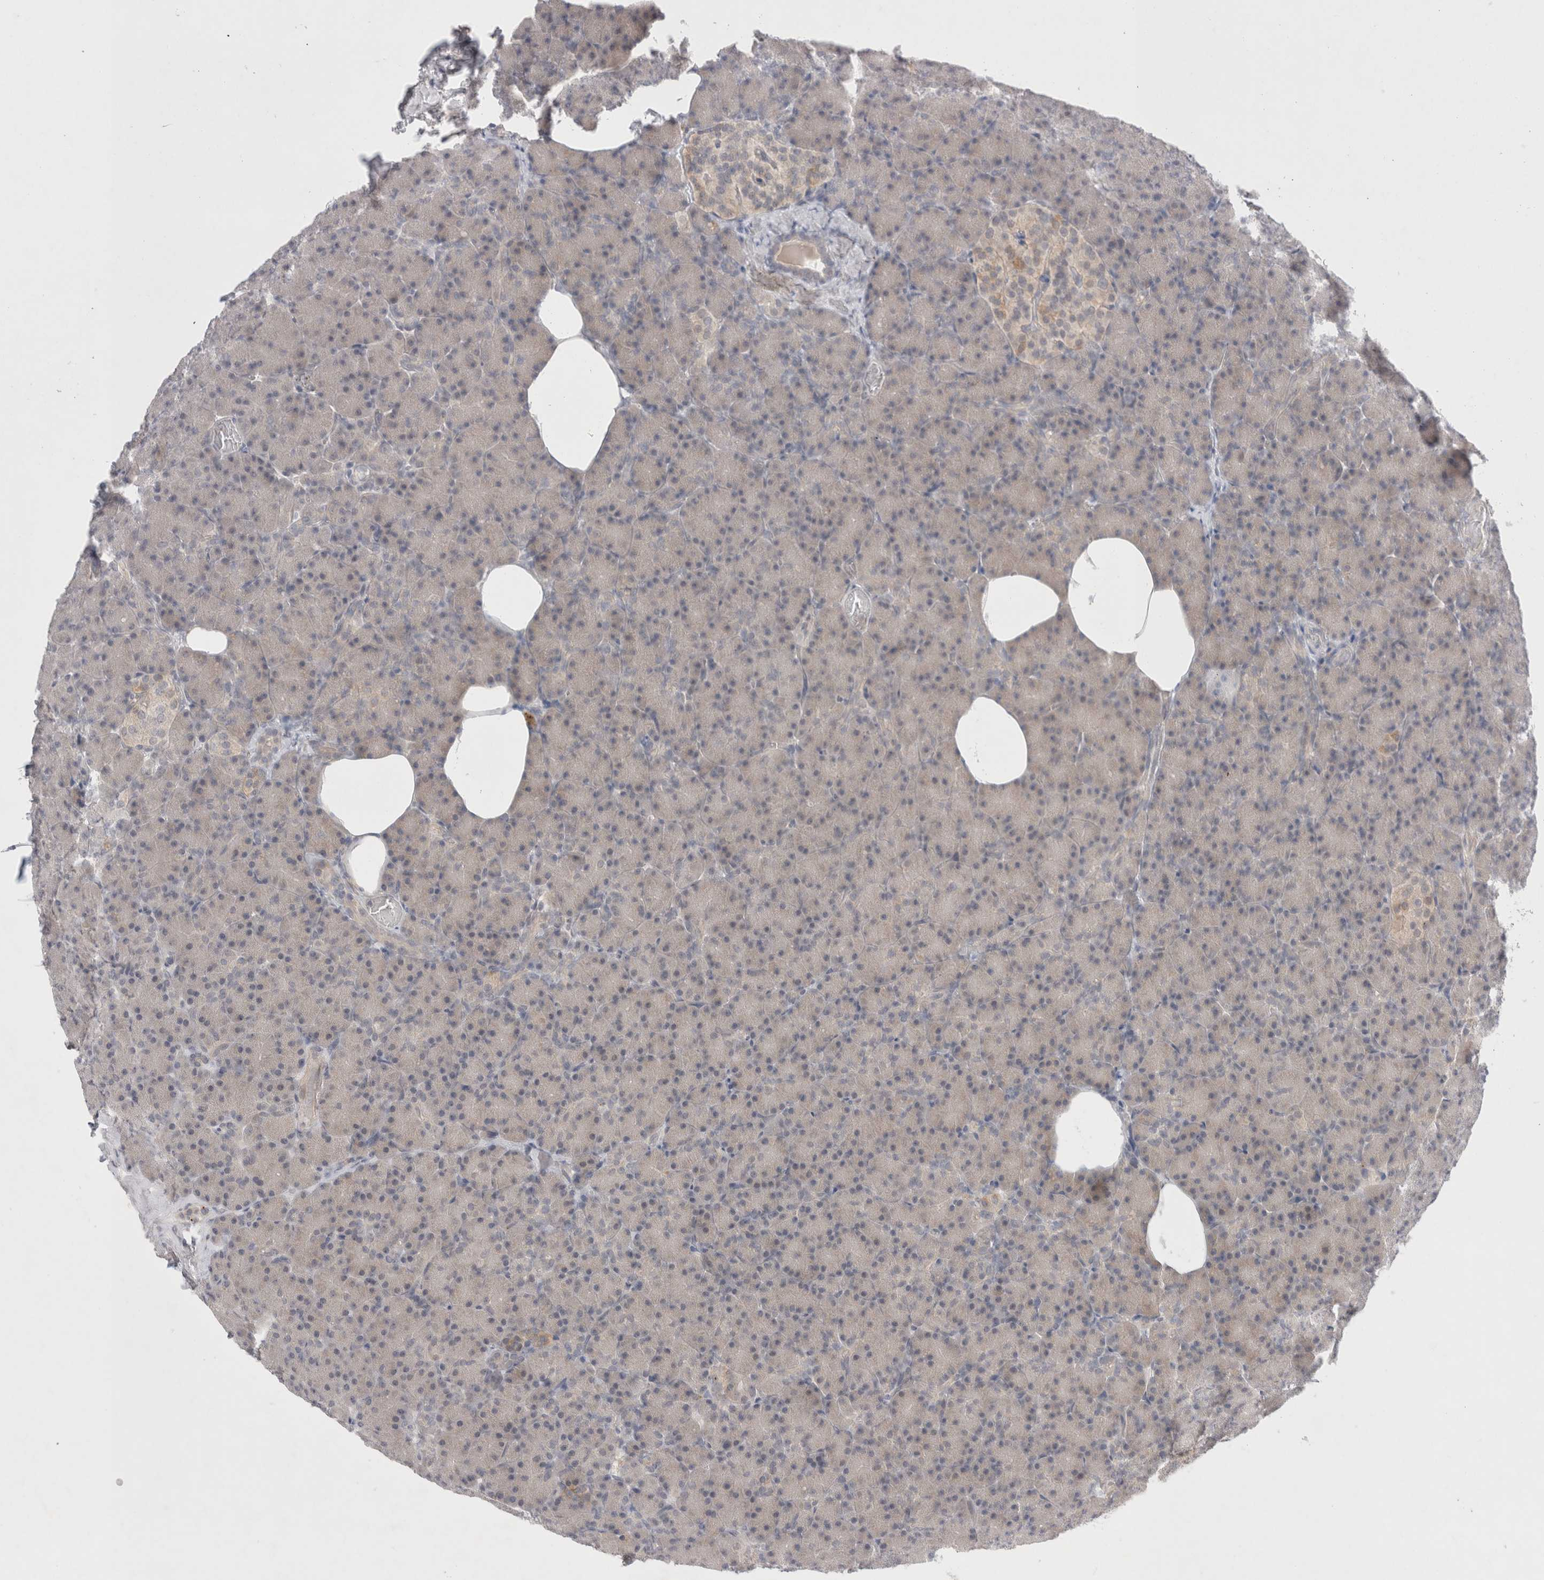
{"staining": {"intensity": "weak", "quantity": "<25%", "location": "cytoplasmic/membranous"}, "tissue": "pancreas", "cell_type": "Exocrine glandular cells", "image_type": "normal", "snomed": [{"axis": "morphology", "description": "Normal tissue, NOS"}, {"axis": "topography", "description": "Pancreas"}], "caption": "A photomicrograph of pancreas stained for a protein displays no brown staining in exocrine glandular cells. (Brightfield microscopy of DAB immunohistochemistry (IHC) at high magnification).", "gene": "BICD2", "patient": {"sex": "female", "age": 43}}